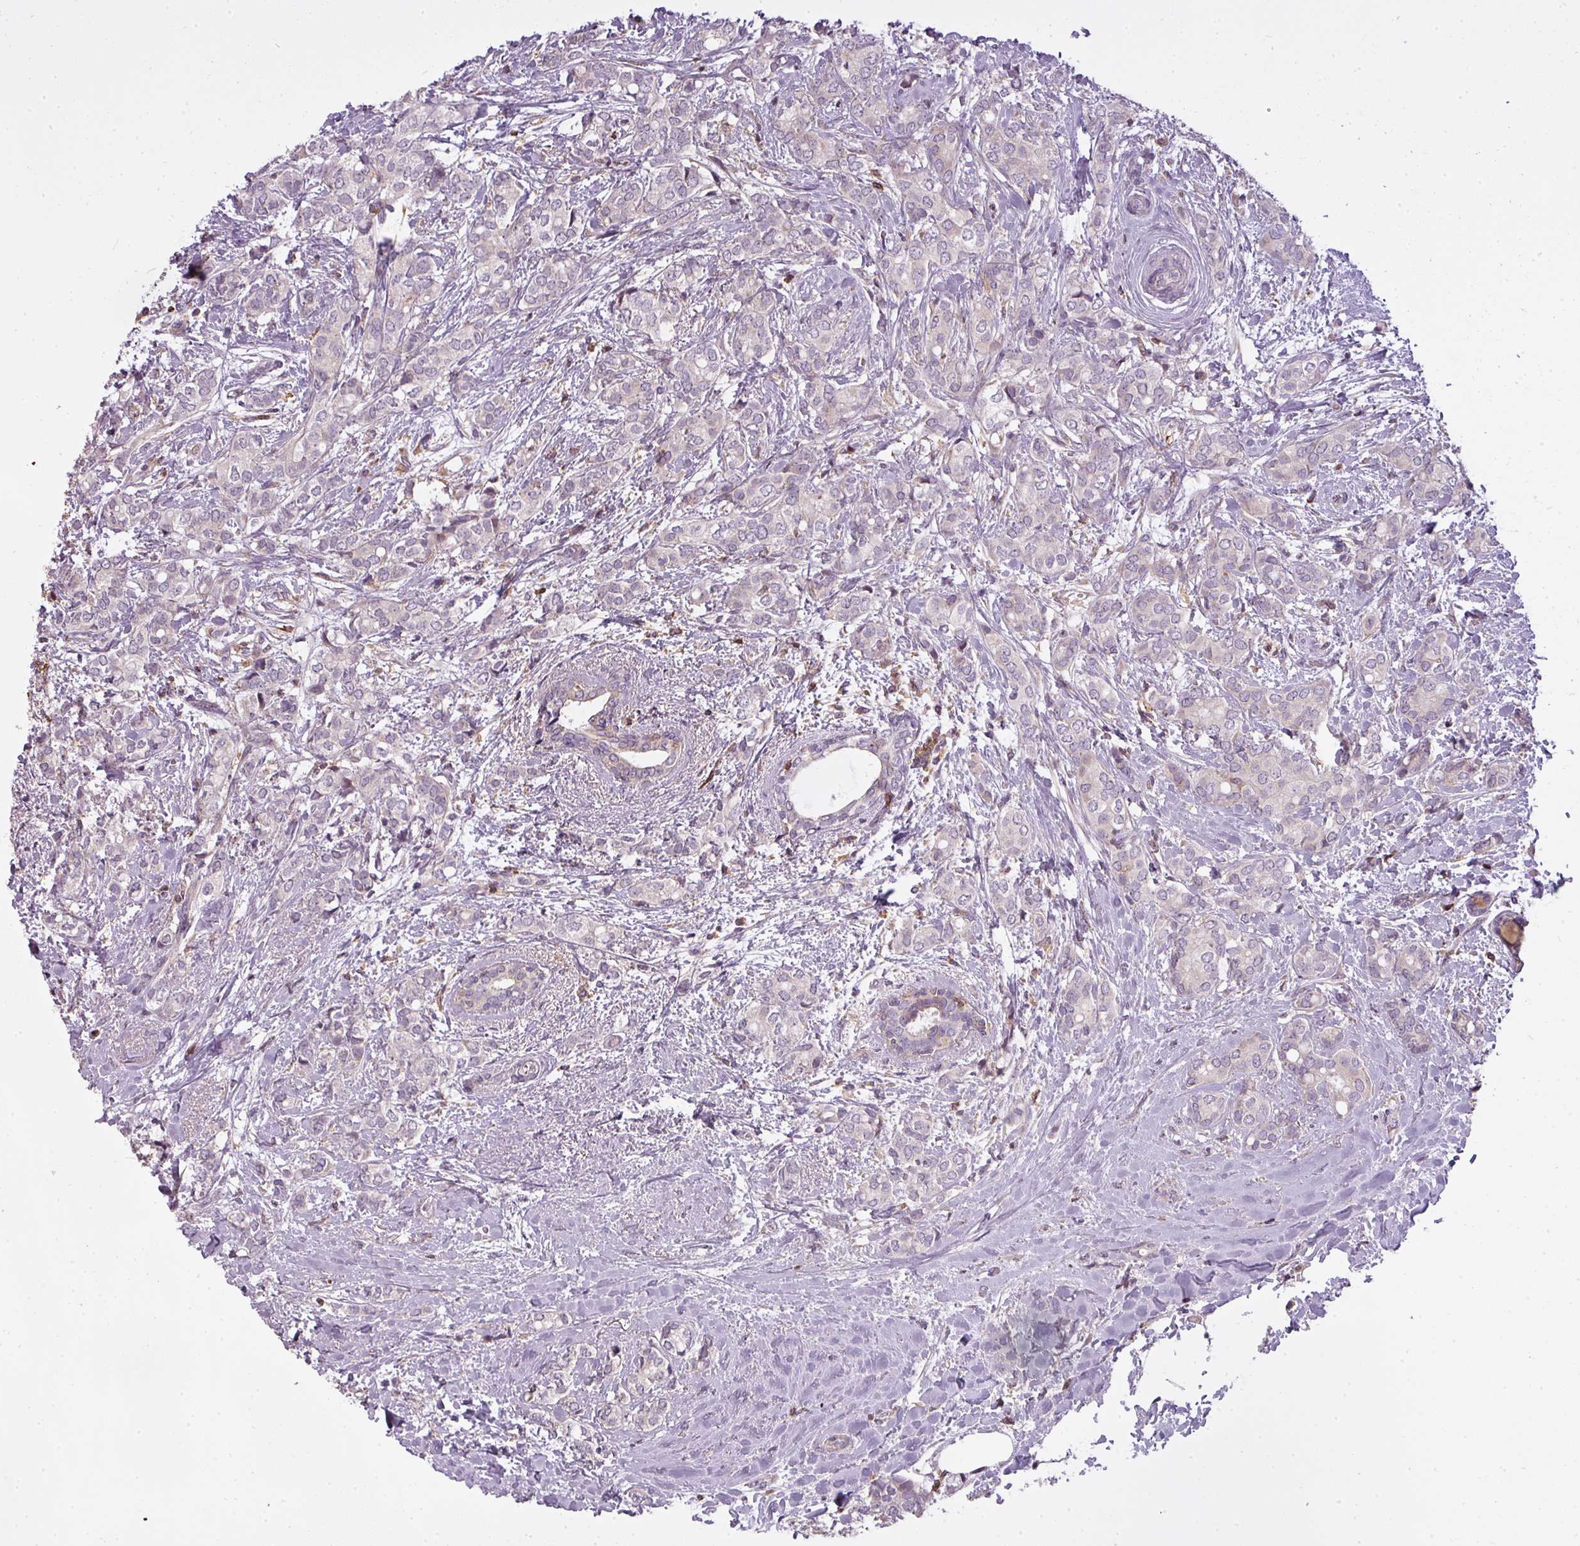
{"staining": {"intensity": "negative", "quantity": "none", "location": "none"}, "tissue": "breast cancer", "cell_type": "Tumor cells", "image_type": "cancer", "snomed": [{"axis": "morphology", "description": "Duct carcinoma"}, {"axis": "topography", "description": "Breast"}], "caption": "IHC image of human breast cancer stained for a protein (brown), which exhibits no positivity in tumor cells.", "gene": "STK4", "patient": {"sex": "female", "age": 73}}